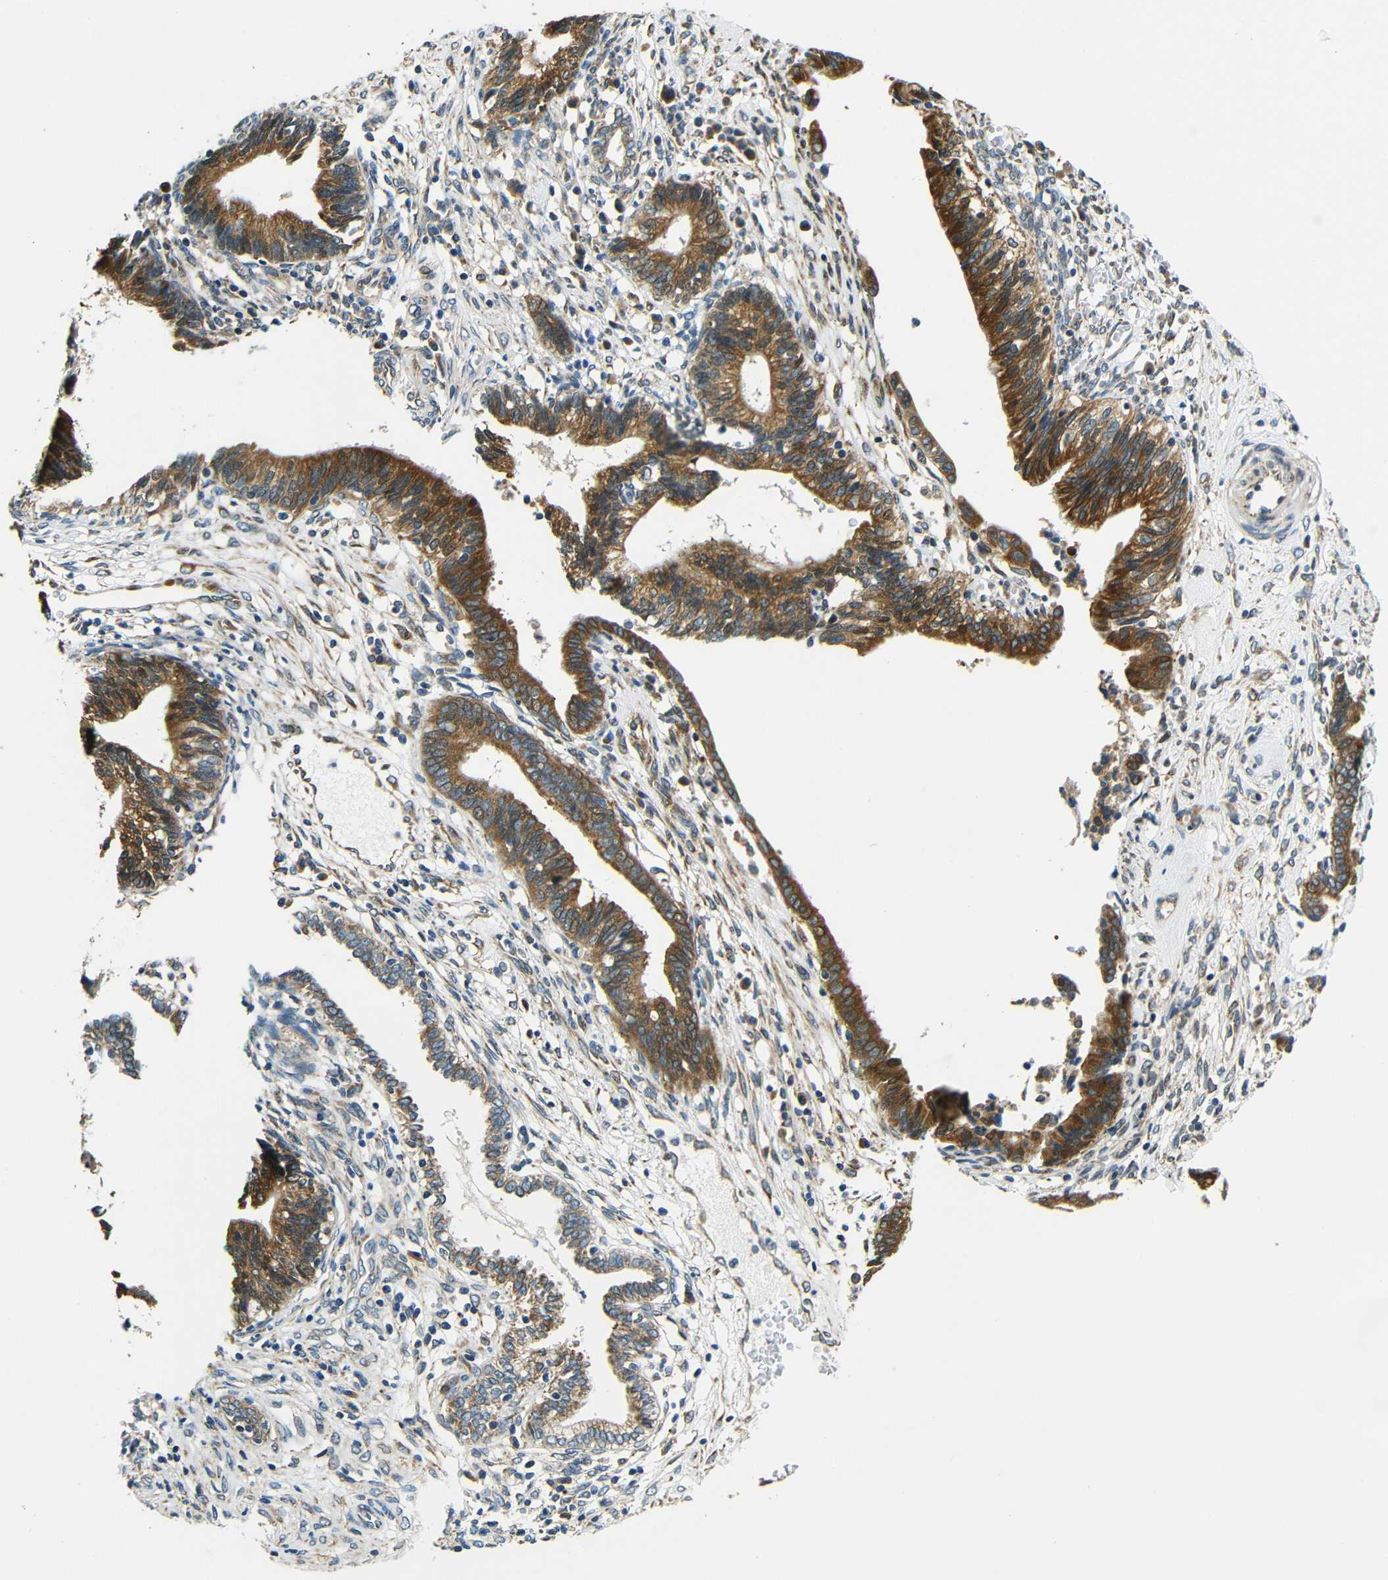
{"staining": {"intensity": "strong", "quantity": ">75%", "location": "cytoplasmic/membranous"}, "tissue": "cervical cancer", "cell_type": "Tumor cells", "image_type": "cancer", "snomed": [{"axis": "morphology", "description": "Adenocarcinoma, NOS"}, {"axis": "topography", "description": "Cervix"}], "caption": "DAB (3,3'-diaminobenzidine) immunohistochemical staining of cervical adenocarcinoma demonstrates strong cytoplasmic/membranous protein positivity in approximately >75% of tumor cells.", "gene": "VAPB", "patient": {"sex": "female", "age": 44}}